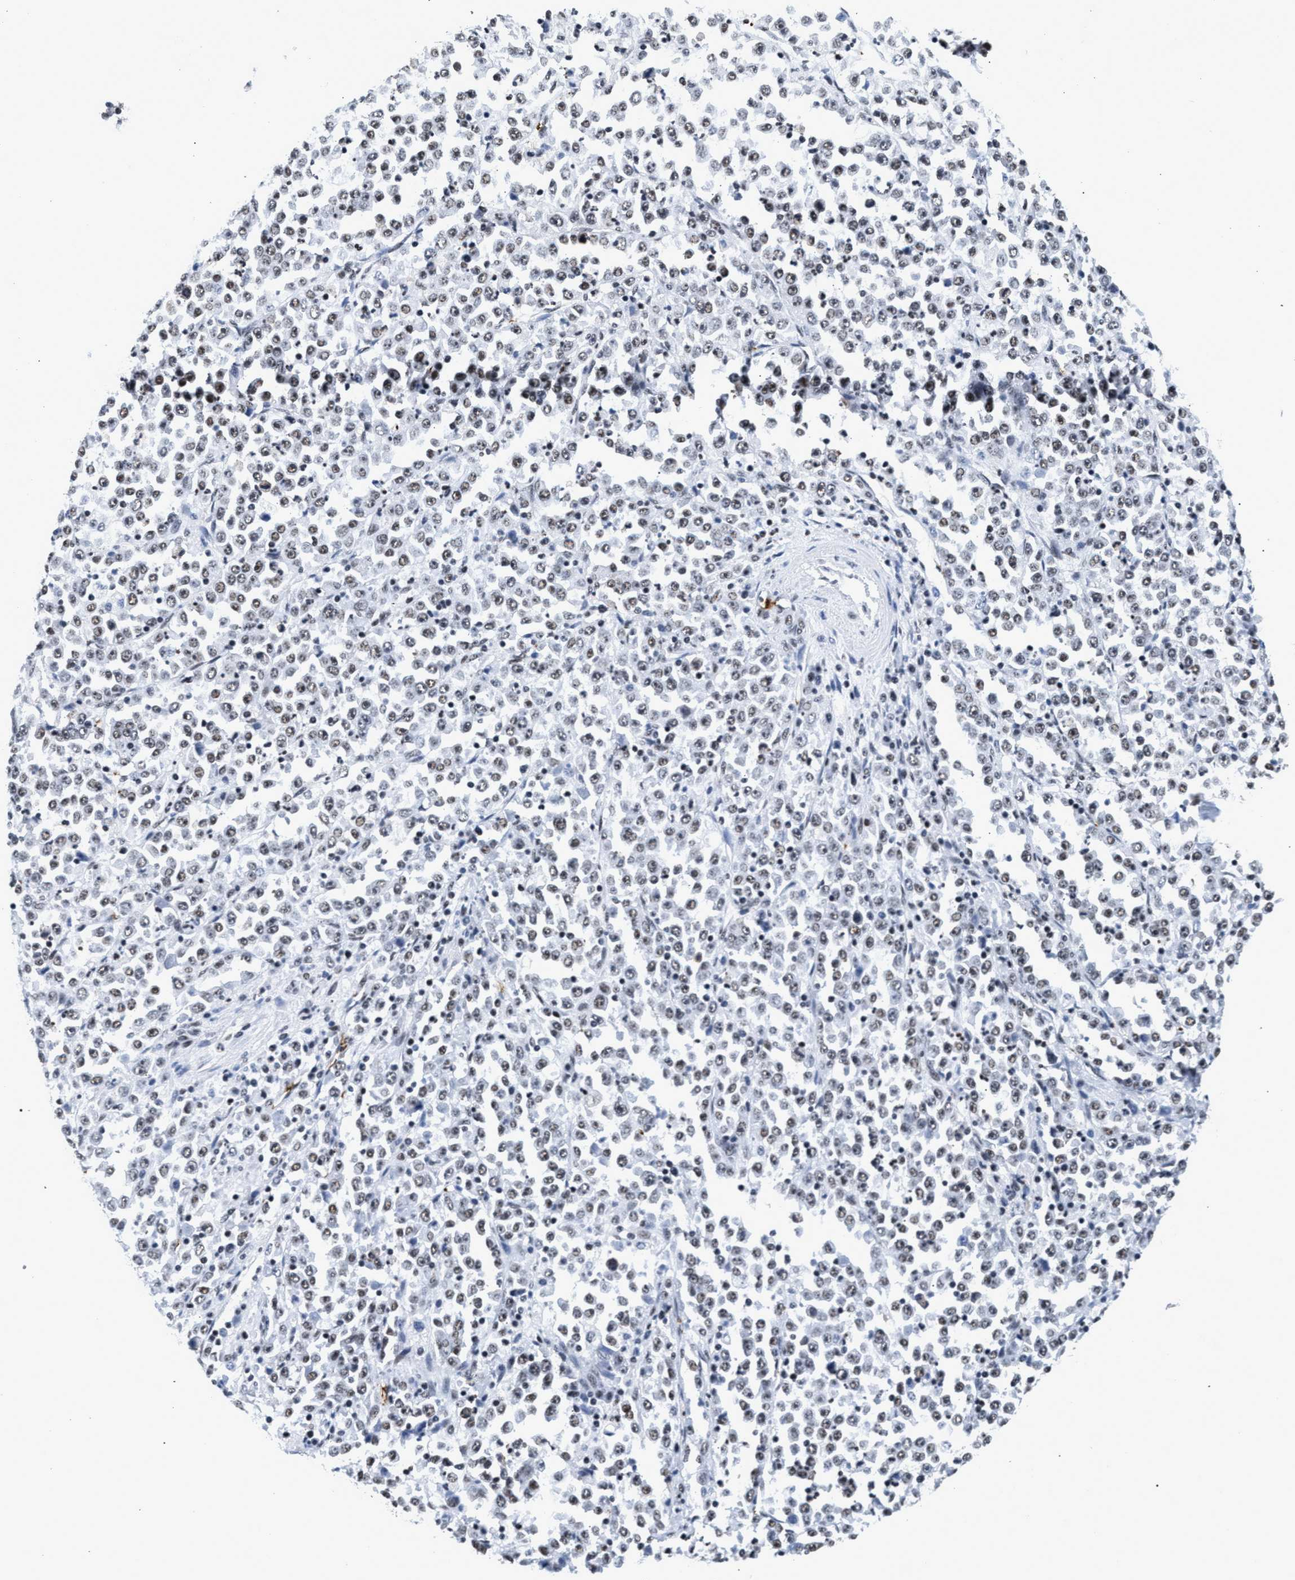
{"staining": {"intensity": "weak", "quantity": ">75%", "location": "nuclear"}, "tissue": "stomach cancer", "cell_type": "Tumor cells", "image_type": "cancer", "snomed": [{"axis": "morphology", "description": "Normal tissue, NOS"}, {"axis": "morphology", "description": "Adenocarcinoma, NOS"}, {"axis": "topography", "description": "Stomach, upper"}, {"axis": "topography", "description": "Stomach"}], "caption": "Brown immunohistochemical staining in human stomach adenocarcinoma displays weak nuclear positivity in about >75% of tumor cells.", "gene": "RAD21", "patient": {"sex": "male", "age": 59}}